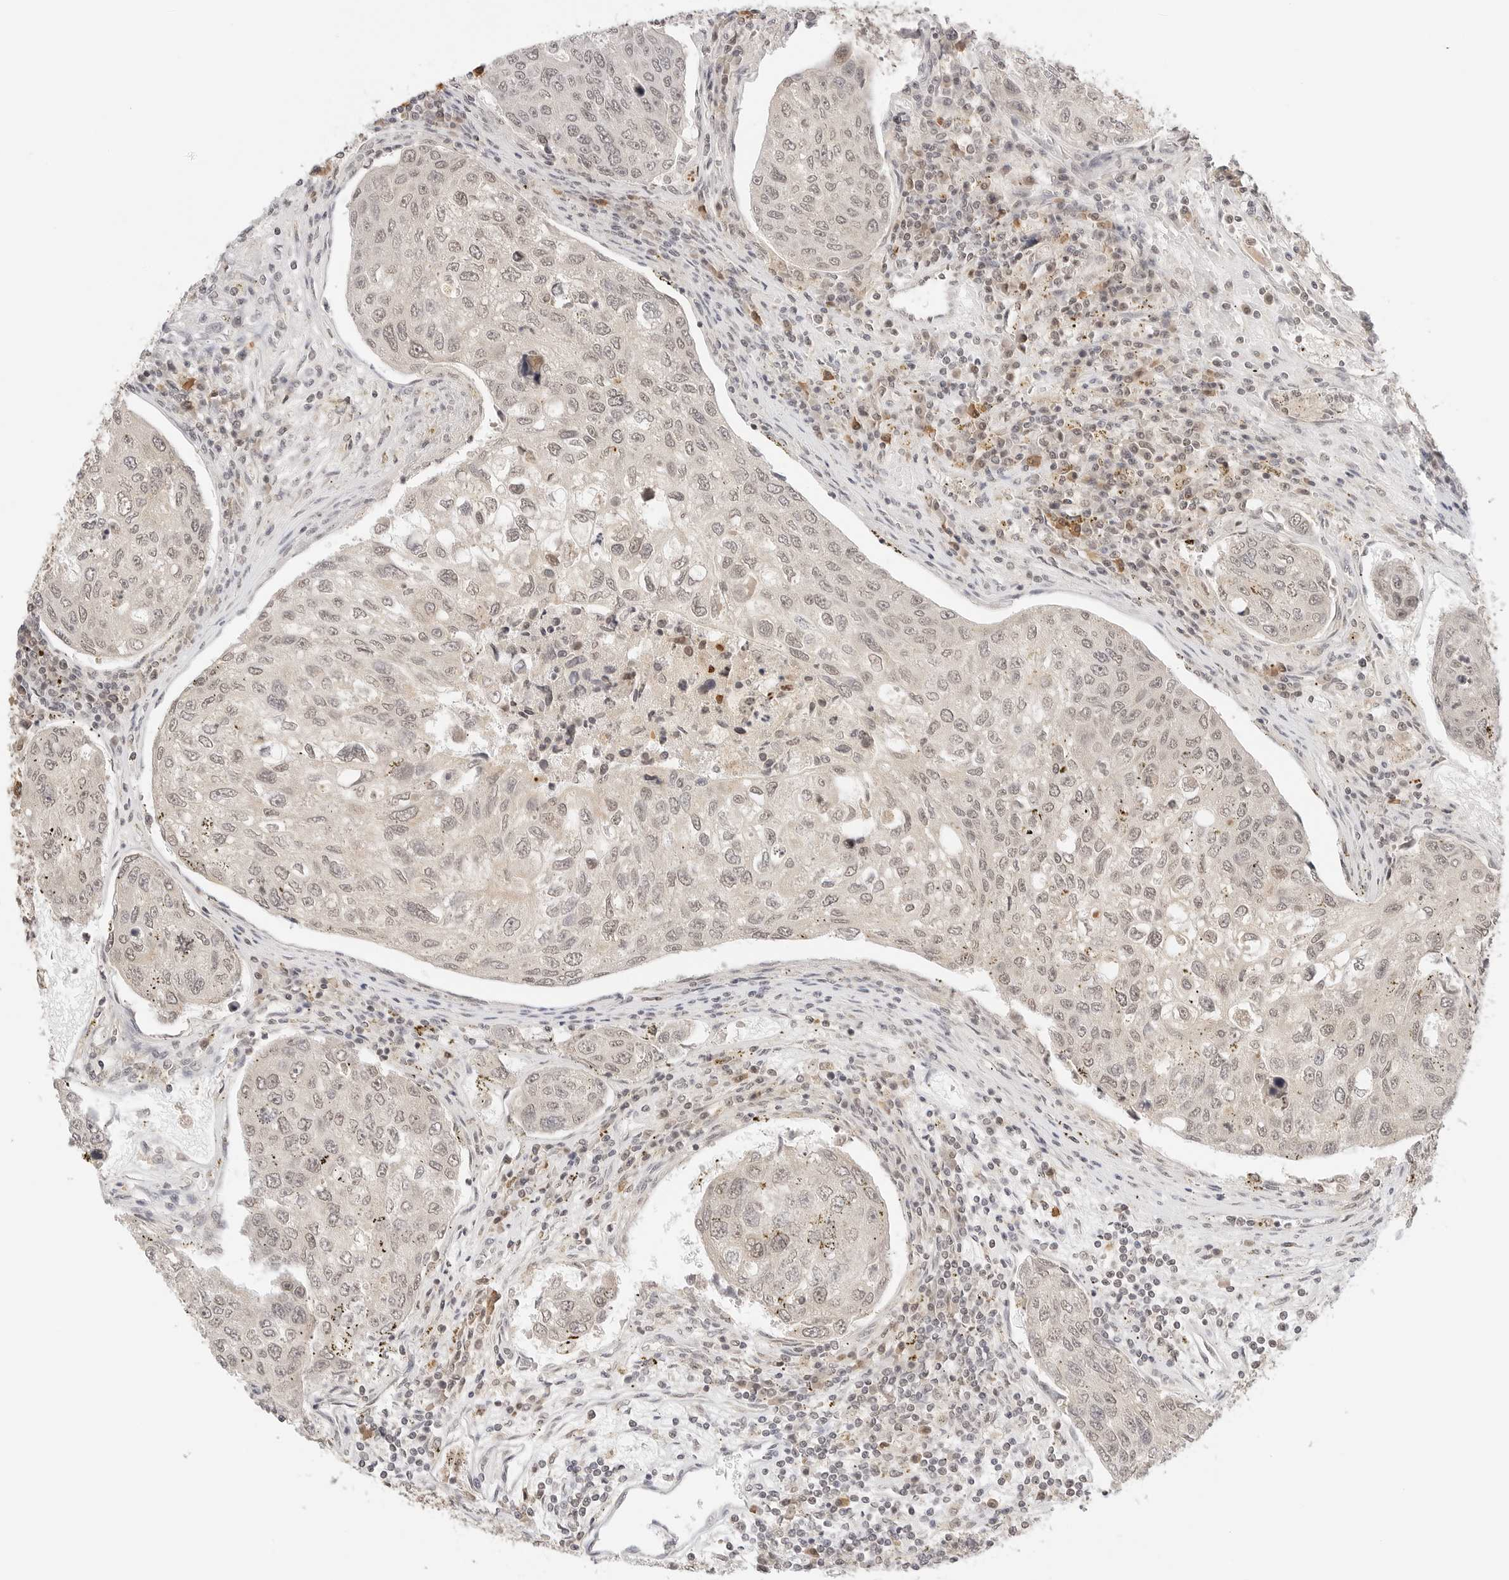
{"staining": {"intensity": "weak", "quantity": ">75%", "location": "nuclear"}, "tissue": "urothelial cancer", "cell_type": "Tumor cells", "image_type": "cancer", "snomed": [{"axis": "morphology", "description": "Urothelial carcinoma, High grade"}, {"axis": "topography", "description": "Lymph node"}, {"axis": "topography", "description": "Urinary bladder"}], "caption": "This is a photomicrograph of IHC staining of high-grade urothelial carcinoma, which shows weak staining in the nuclear of tumor cells.", "gene": "SEPTIN4", "patient": {"sex": "male", "age": 51}}